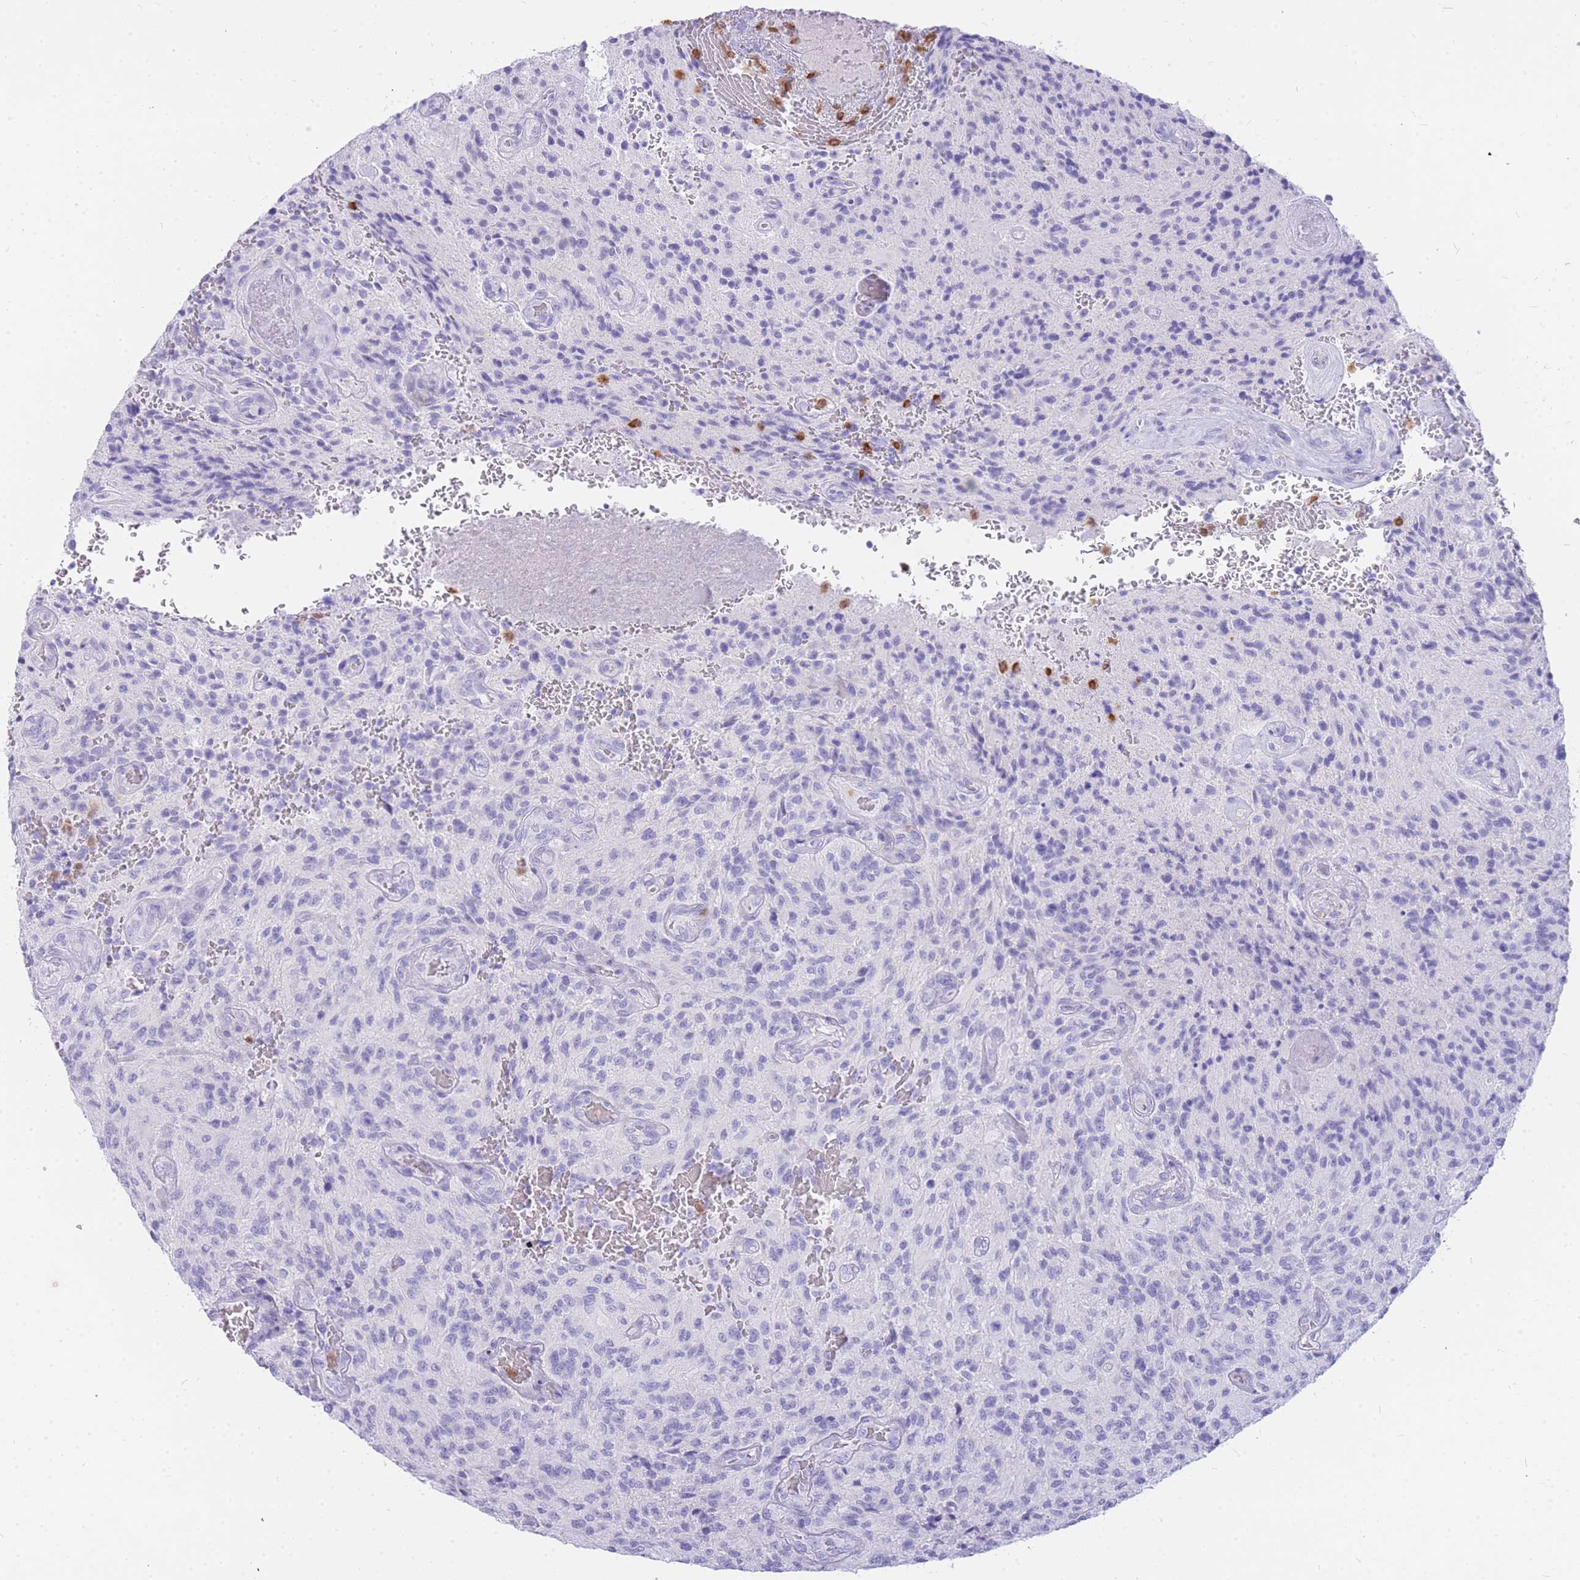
{"staining": {"intensity": "negative", "quantity": "none", "location": "none"}, "tissue": "glioma", "cell_type": "Tumor cells", "image_type": "cancer", "snomed": [{"axis": "morphology", "description": "Normal tissue, NOS"}, {"axis": "morphology", "description": "Glioma, malignant, High grade"}, {"axis": "topography", "description": "Cerebral cortex"}], "caption": "Immunohistochemical staining of human glioma reveals no significant staining in tumor cells. (Immunohistochemistry (ihc), brightfield microscopy, high magnification).", "gene": "HERC1", "patient": {"sex": "male", "age": 56}}